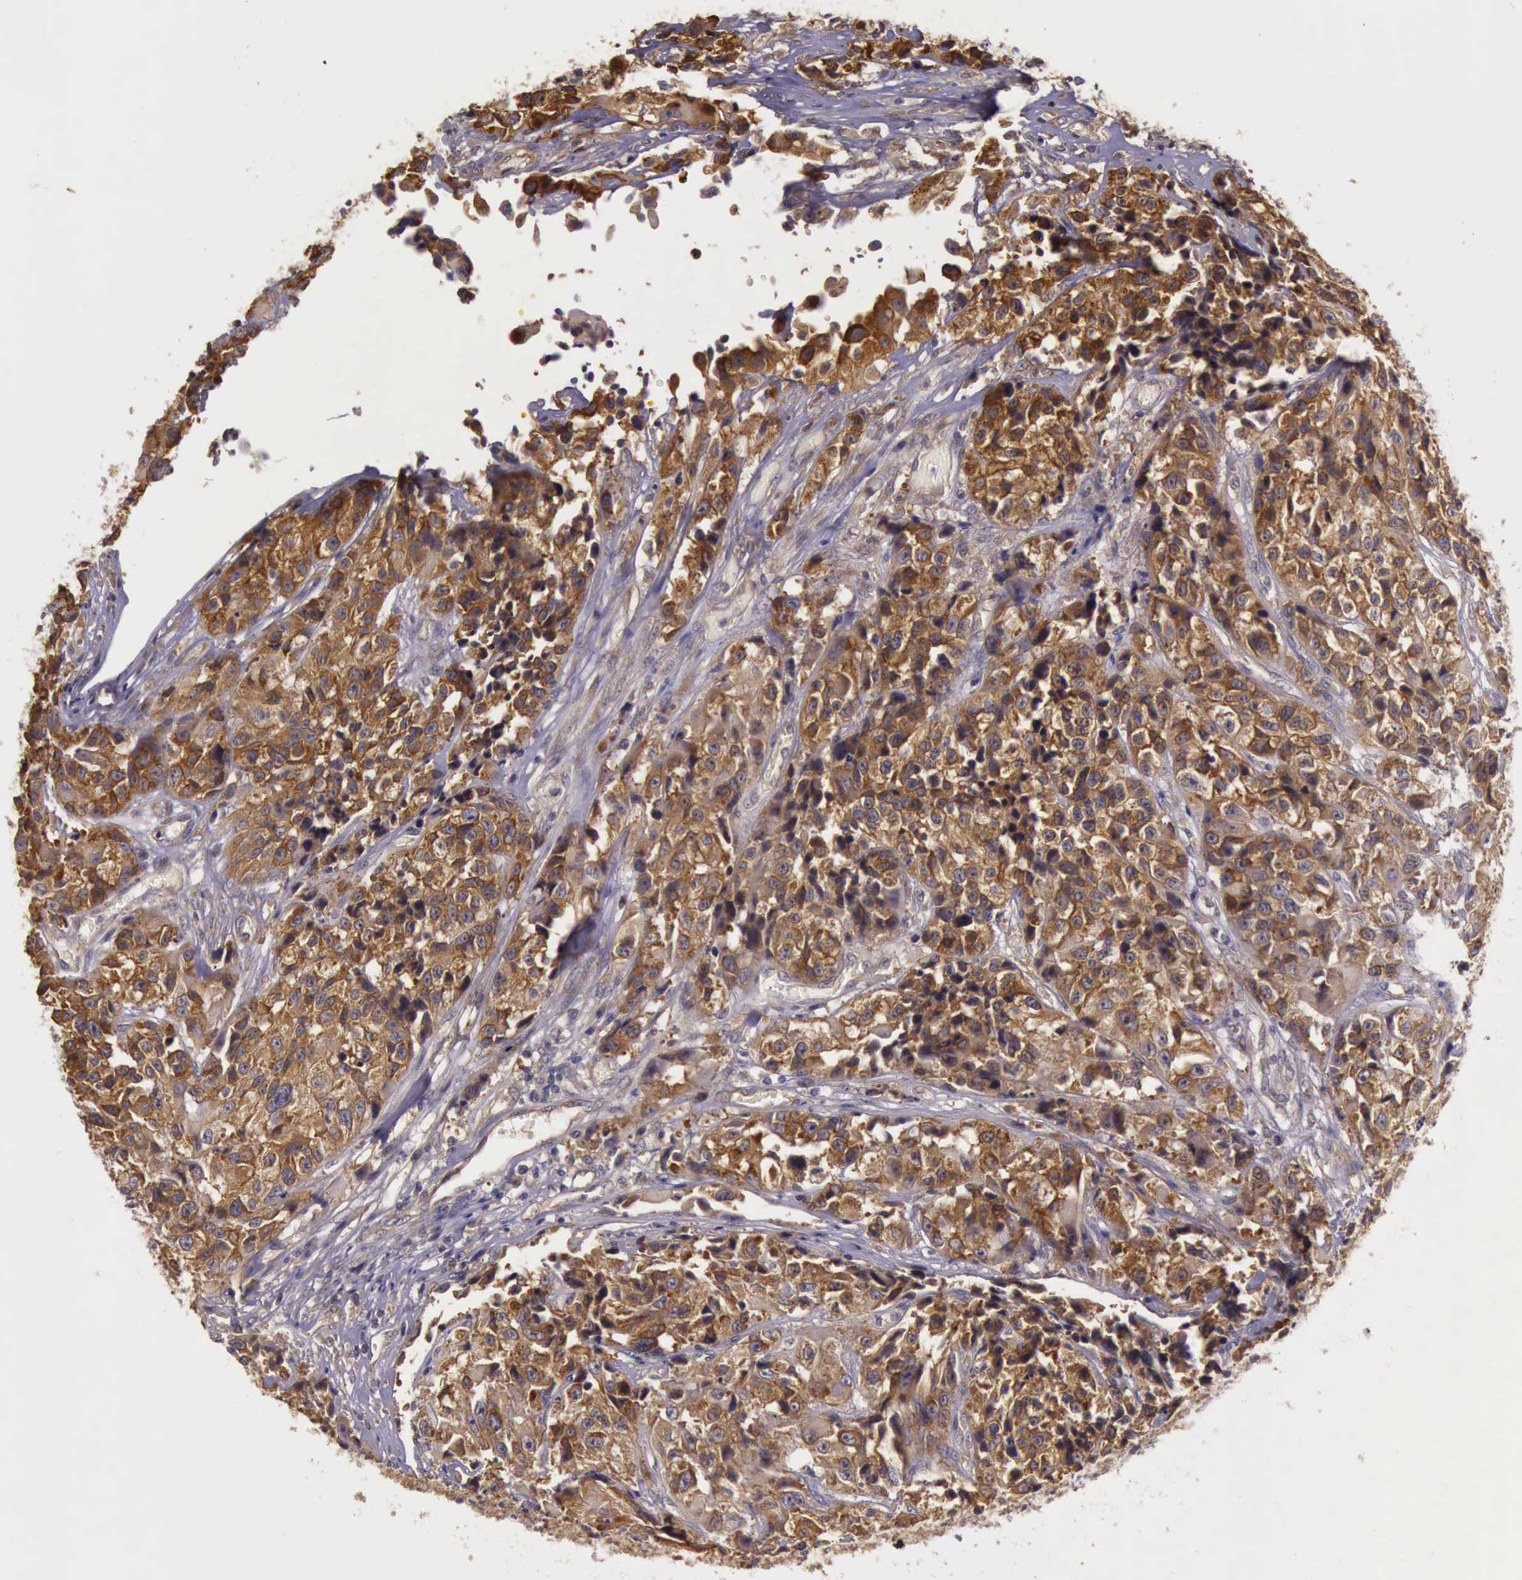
{"staining": {"intensity": "strong", "quantity": ">75%", "location": "cytoplasmic/membranous"}, "tissue": "urothelial cancer", "cell_type": "Tumor cells", "image_type": "cancer", "snomed": [{"axis": "morphology", "description": "Urothelial carcinoma, High grade"}, {"axis": "topography", "description": "Urinary bladder"}], "caption": "Immunohistochemical staining of human urothelial cancer demonstrates strong cytoplasmic/membranous protein expression in approximately >75% of tumor cells.", "gene": "EIF5", "patient": {"sex": "female", "age": 81}}